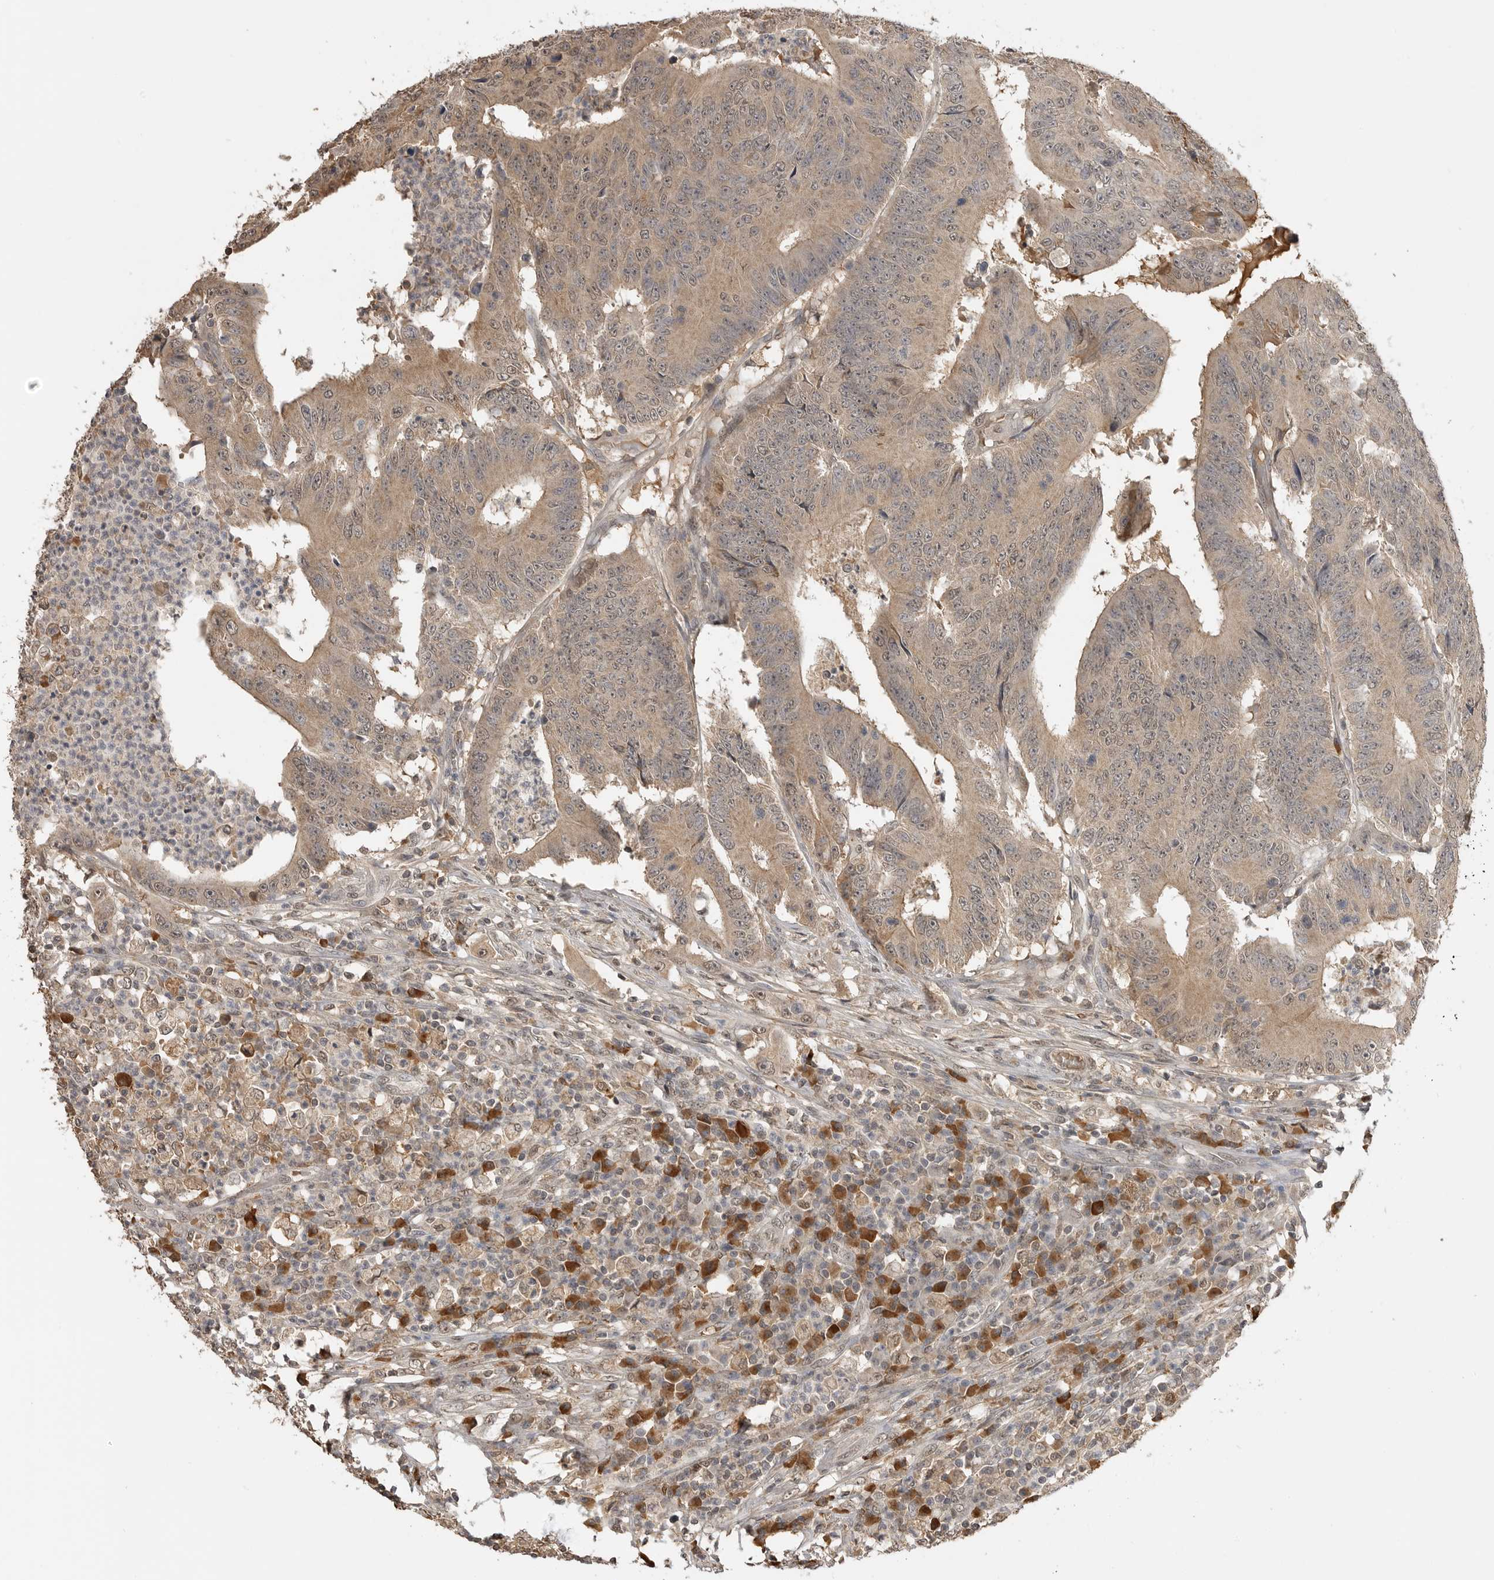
{"staining": {"intensity": "weak", "quantity": ">75%", "location": "cytoplasmic/membranous,nuclear"}, "tissue": "colorectal cancer", "cell_type": "Tumor cells", "image_type": "cancer", "snomed": [{"axis": "morphology", "description": "Adenocarcinoma, NOS"}, {"axis": "topography", "description": "Colon"}], "caption": "This histopathology image reveals colorectal adenocarcinoma stained with immunohistochemistry to label a protein in brown. The cytoplasmic/membranous and nuclear of tumor cells show weak positivity for the protein. Nuclei are counter-stained blue.", "gene": "ASPSCR1", "patient": {"sex": "male", "age": 83}}